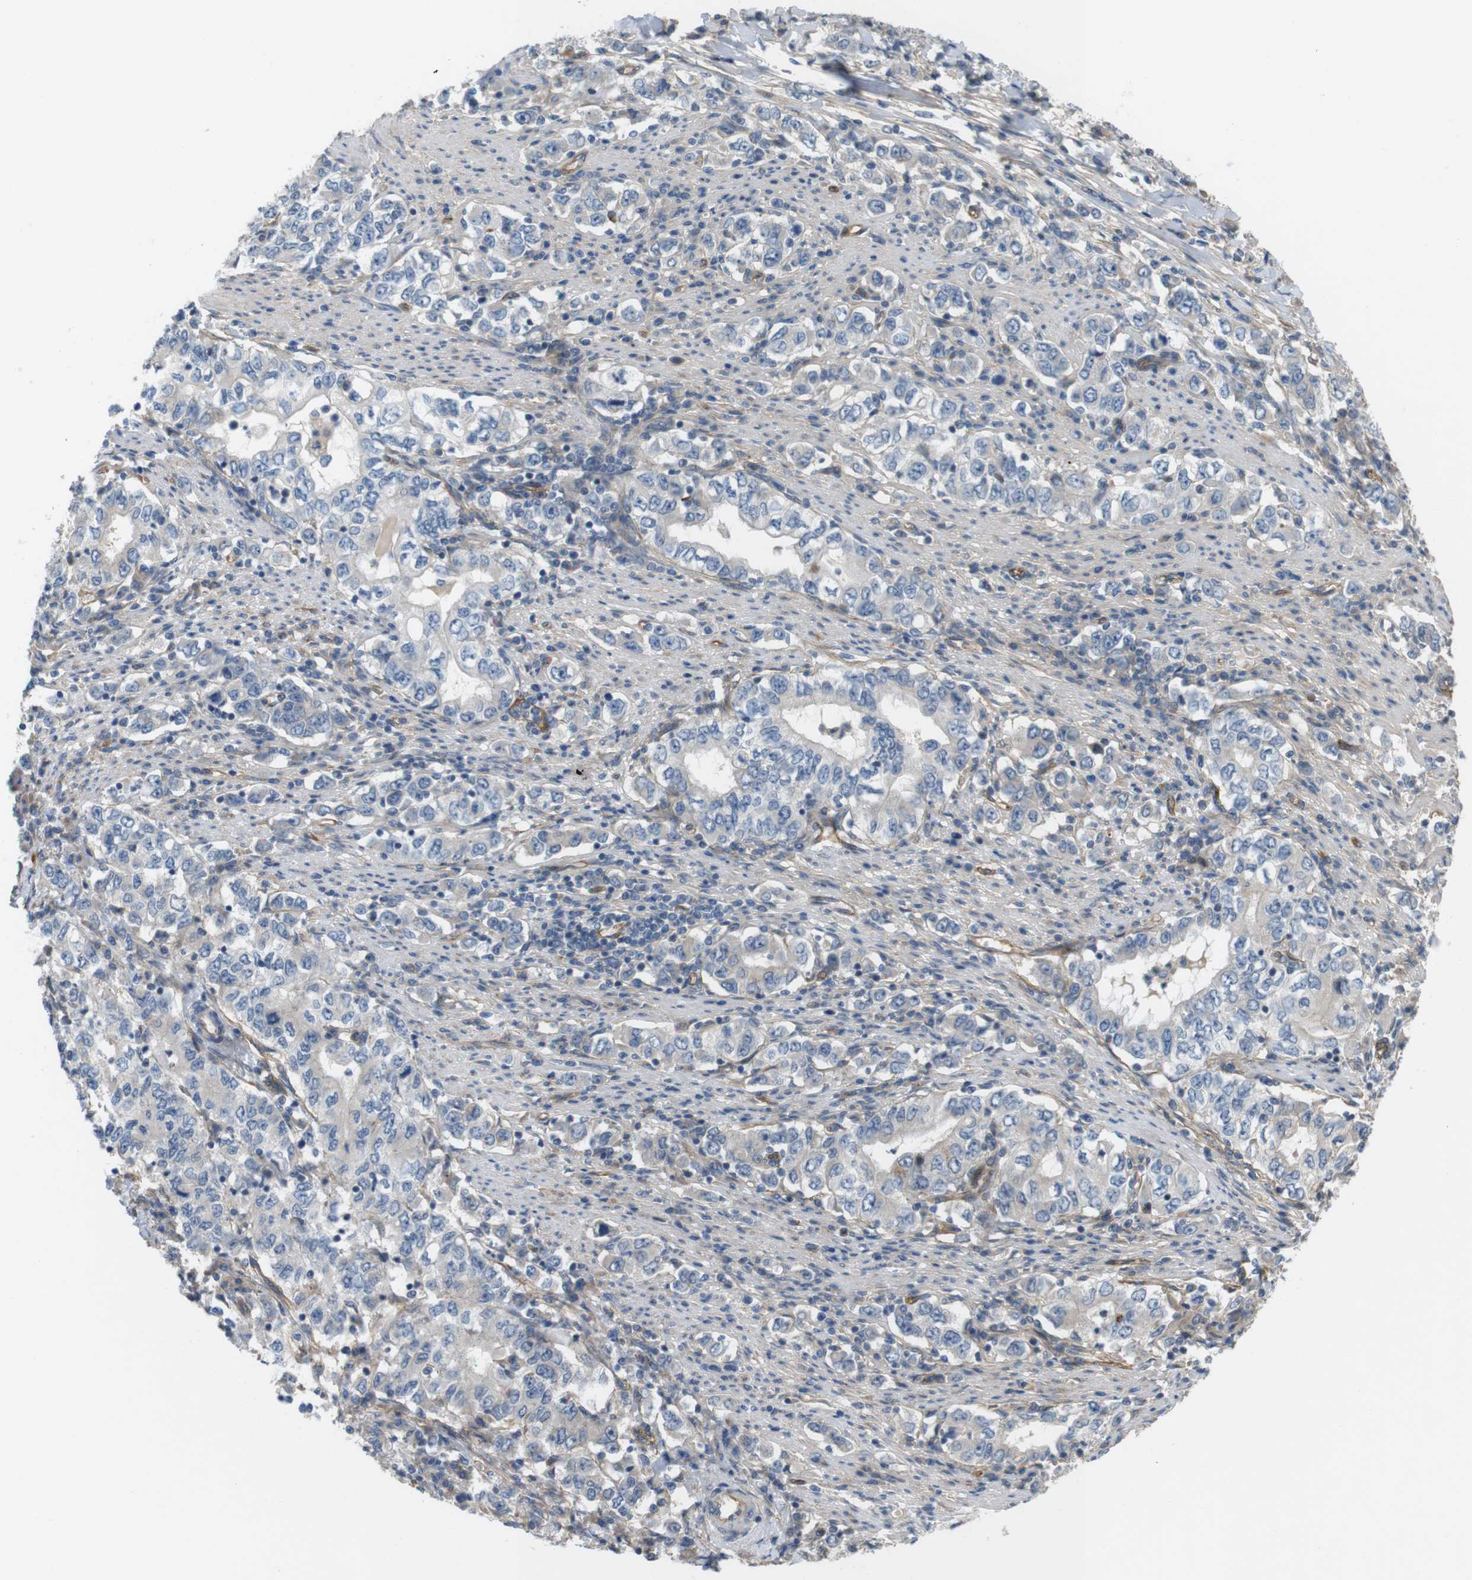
{"staining": {"intensity": "weak", "quantity": ">75%", "location": "cytoplasmic/membranous"}, "tissue": "stomach cancer", "cell_type": "Tumor cells", "image_type": "cancer", "snomed": [{"axis": "morphology", "description": "Adenocarcinoma, NOS"}, {"axis": "topography", "description": "Stomach, lower"}], "caption": "Tumor cells display low levels of weak cytoplasmic/membranous expression in about >75% of cells in human stomach cancer (adenocarcinoma).", "gene": "BVES", "patient": {"sex": "female", "age": 72}}